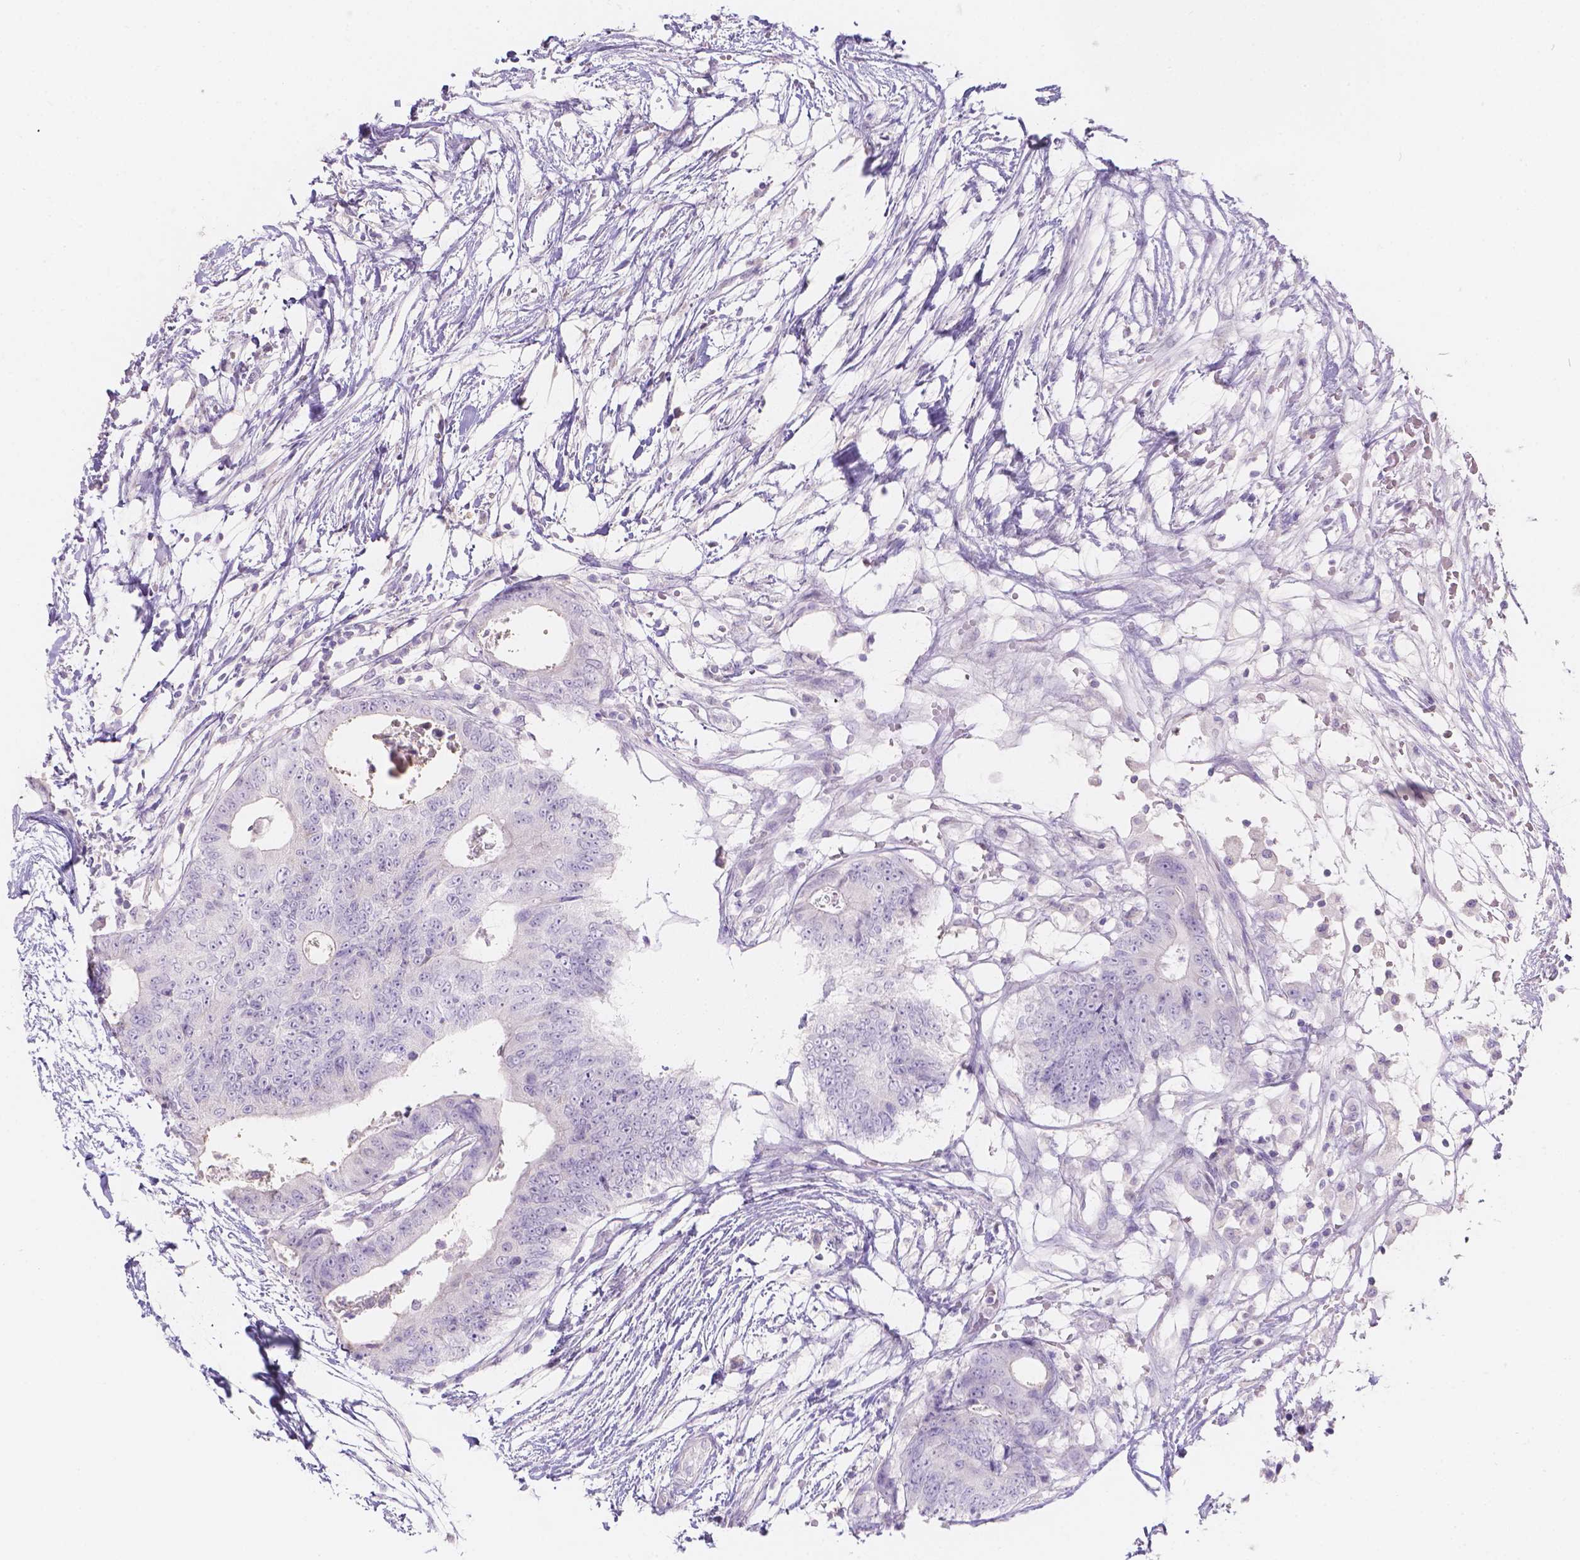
{"staining": {"intensity": "negative", "quantity": "none", "location": "none"}, "tissue": "colorectal cancer", "cell_type": "Tumor cells", "image_type": "cancer", "snomed": [{"axis": "morphology", "description": "Adenocarcinoma, NOS"}, {"axis": "topography", "description": "Colon"}], "caption": "The immunohistochemistry (IHC) micrograph has no significant positivity in tumor cells of adenocarcinoma (colorectal) tissue. Brightfield microscopy of immunohistochemistry stained with DAB (3,3'-diaminobenzidine) (brown) and hematoxylin (blue), captured at high magnification.", "gene": "HTN3", "patient": {"sex": "female", "age": 48}}